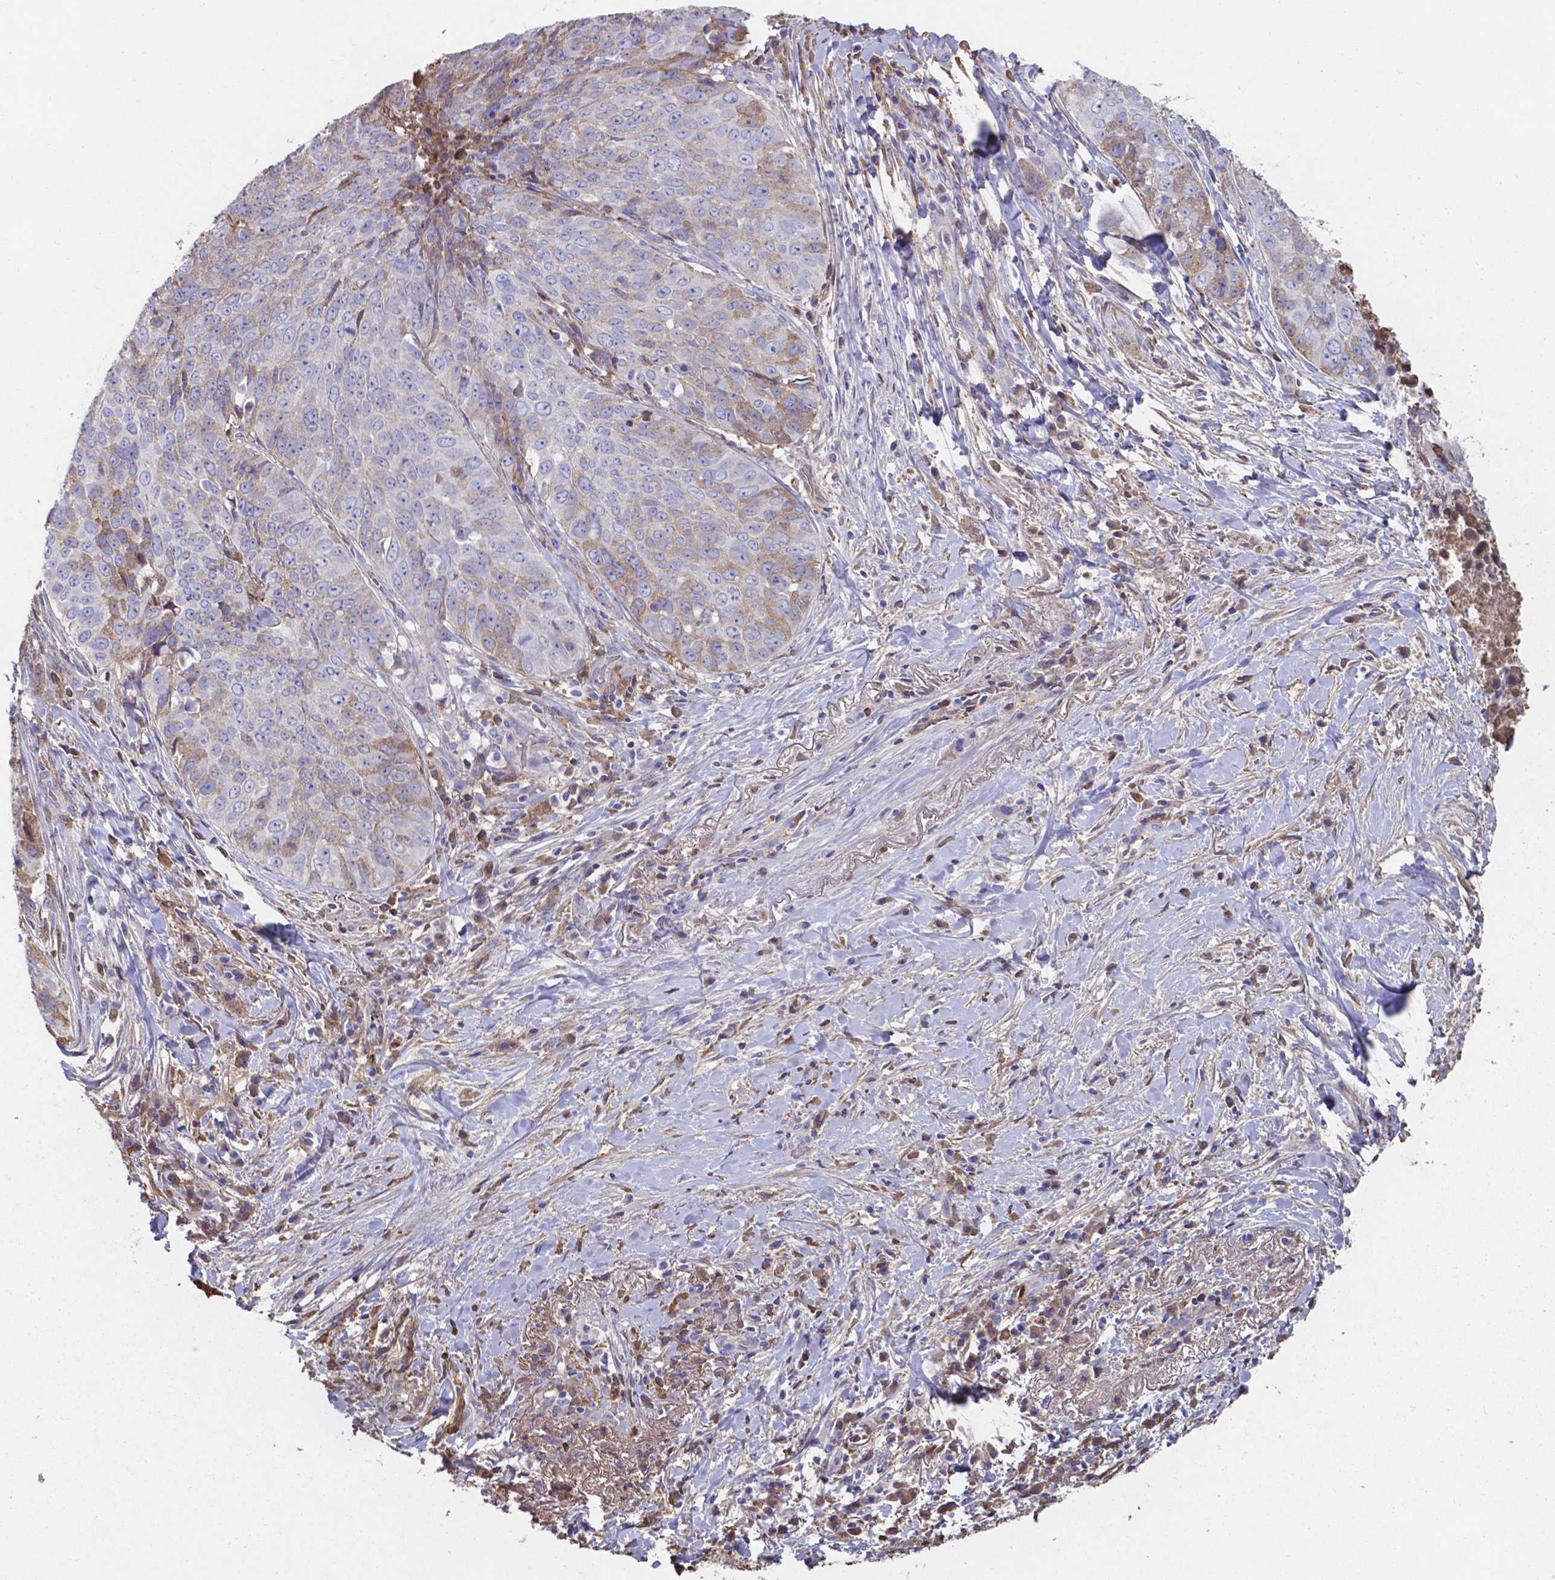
{"staining": {"intensity": "moderate", "quantity": "25%-75%", "location": "cytoplasmic/membranous"}, "tissue": "lung cancer", "cell_type": "Tumor cells", "image_type": "cancer", "snomed": [{"axis": "morphology", "description": "Normal tissue, NOS"}, {"axis": "morphology", "description": "Squamous cell carcinoma, NOS"}, {"axis": "topography", "description": "Bronchus"}, {"axis": "topography", "description": "Lung"}], "caption": "Tumor cells demonstrate medium levels of moderate cytoplasmic/membranous expression in about 25%-75% of cells in human squamous cell carcinoma (lung). (DAB IHC with brightfield microscopy, high magnification).", "gene": "SERPINA1", "patient": {"sex": "male", "age": 64}}